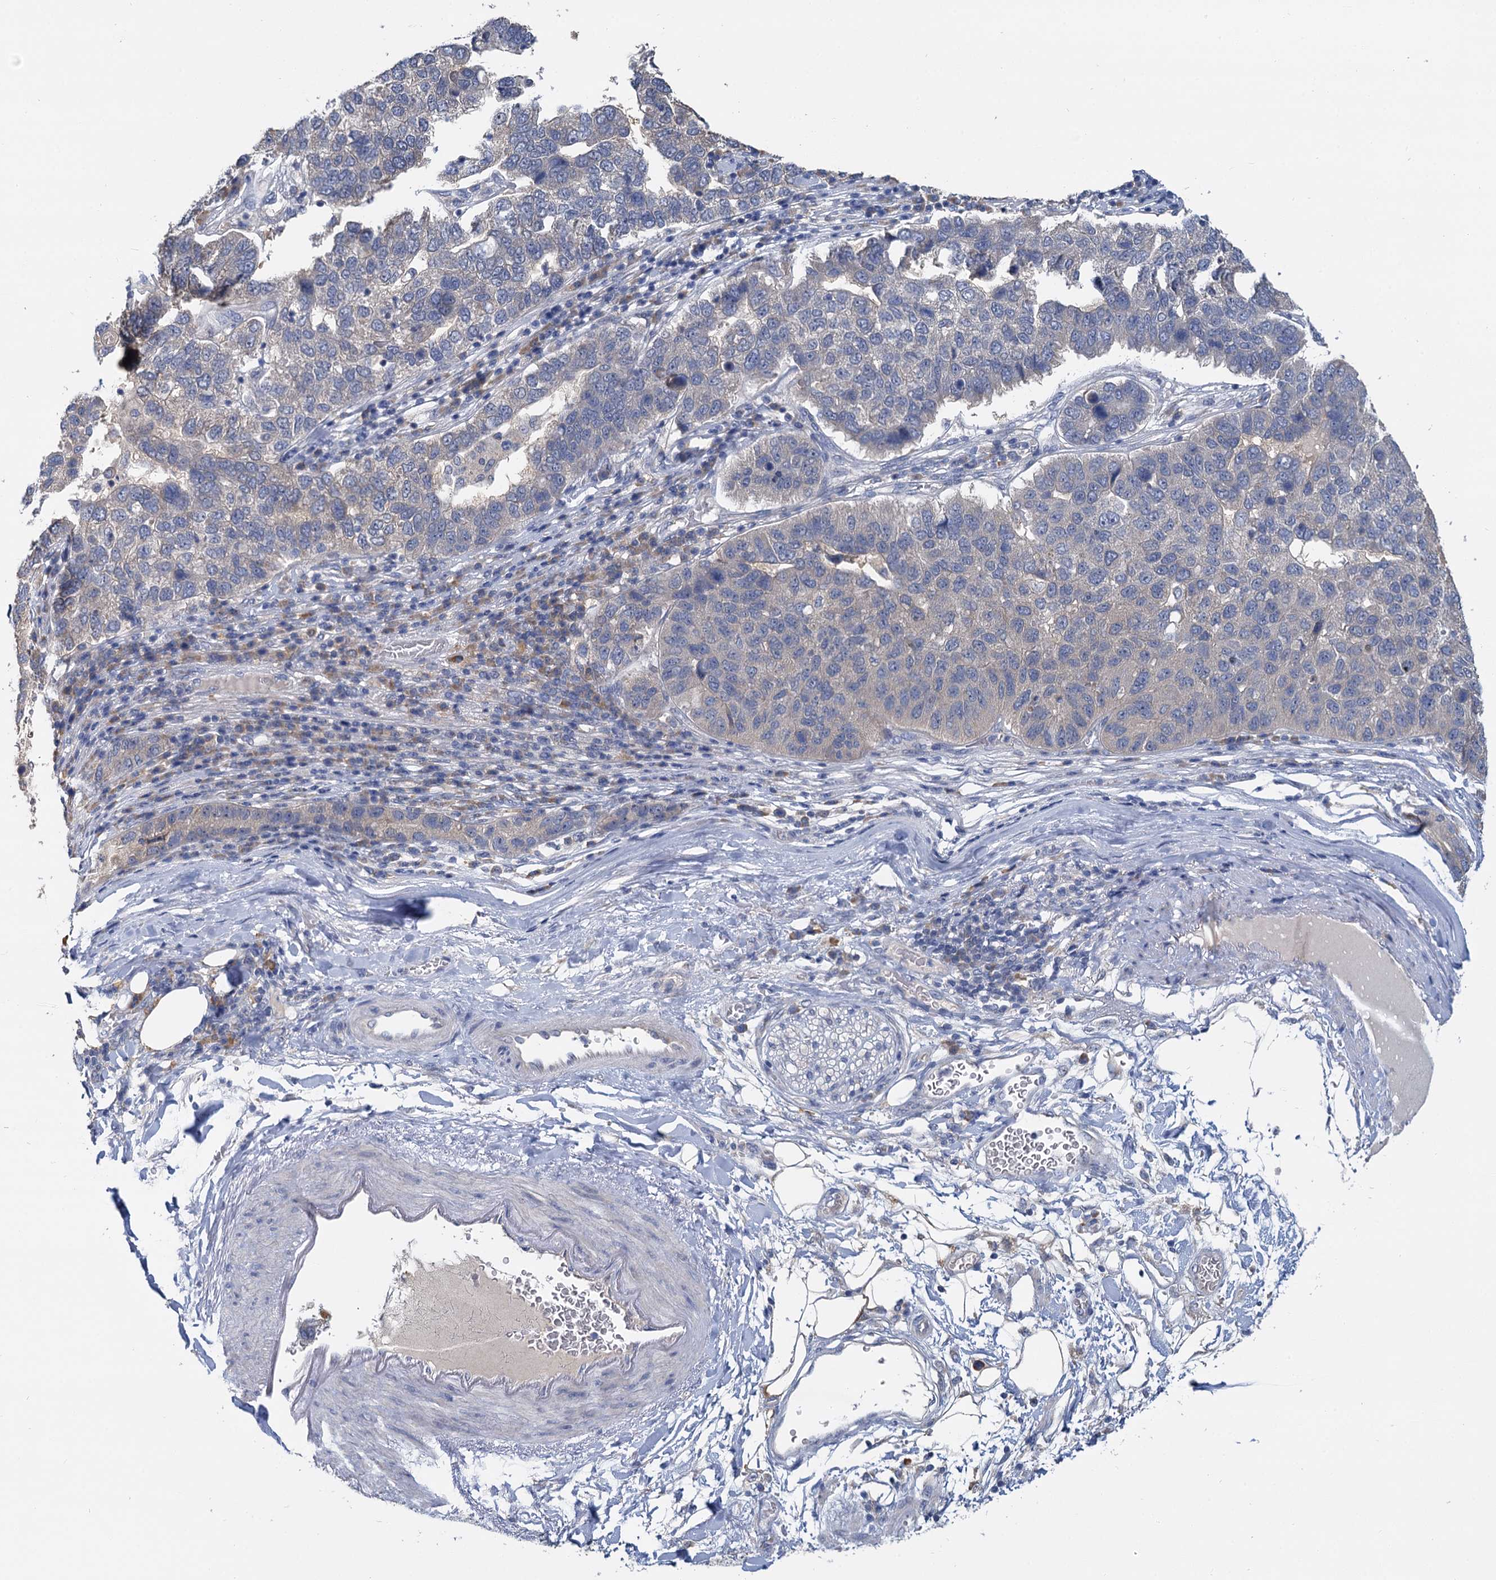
{"staining": {"intensity": "negative", "quantity": "none", "location": "none"}, "tissue": "pancreatic cancer", "cell_type": "Tumor cells", "image_type": "cancer", "snomed": [{"axis": "morphology", "description": "Adenocarcinoma, NOS"}, {"axis": "topography", "description": "Pancreas"}], "caption": "Adenocarcinoma (pancreatic) was stained to show a protein in brown. There is no significant staining in tumor cells.", "gene": "ANKRD42", "patient": {"sex": "female", "age": 61}}